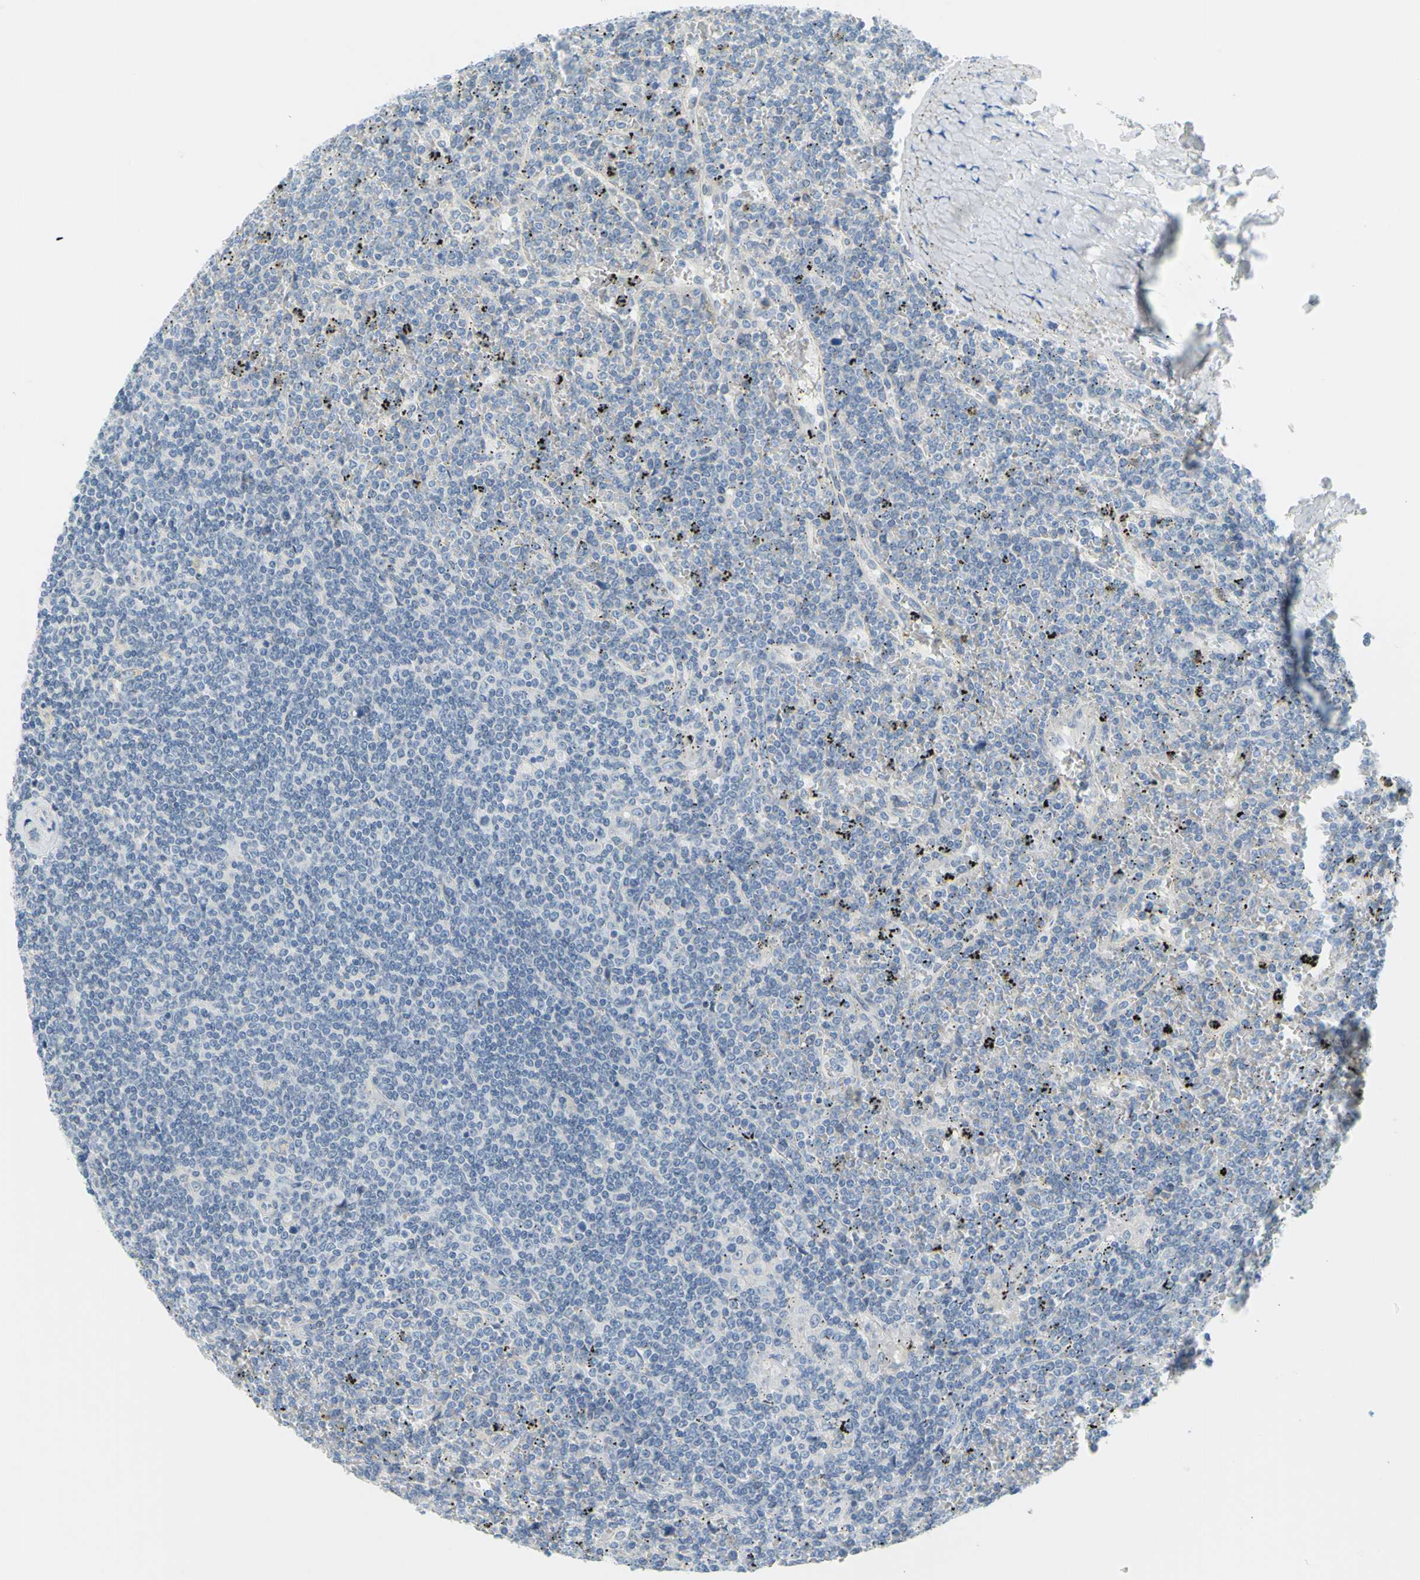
{"staining": {"intensity": "negative", "quantity": "none", "location": "none"}, "tissue": "lymphoma", "cell_type": "Tumor cells", "image_type": "cancer", "snomed": [{"axis": "morphology", "description": "Malignant lymphoma, non-Hodgkin's type, Low grade"}, {"axis": "topography", "description": "Spleen"}], "caption": "There is no significant staining in tumor cells of lymphoma.", "gene": "DCT", "patient": {"sex": "female", "age": 19}}